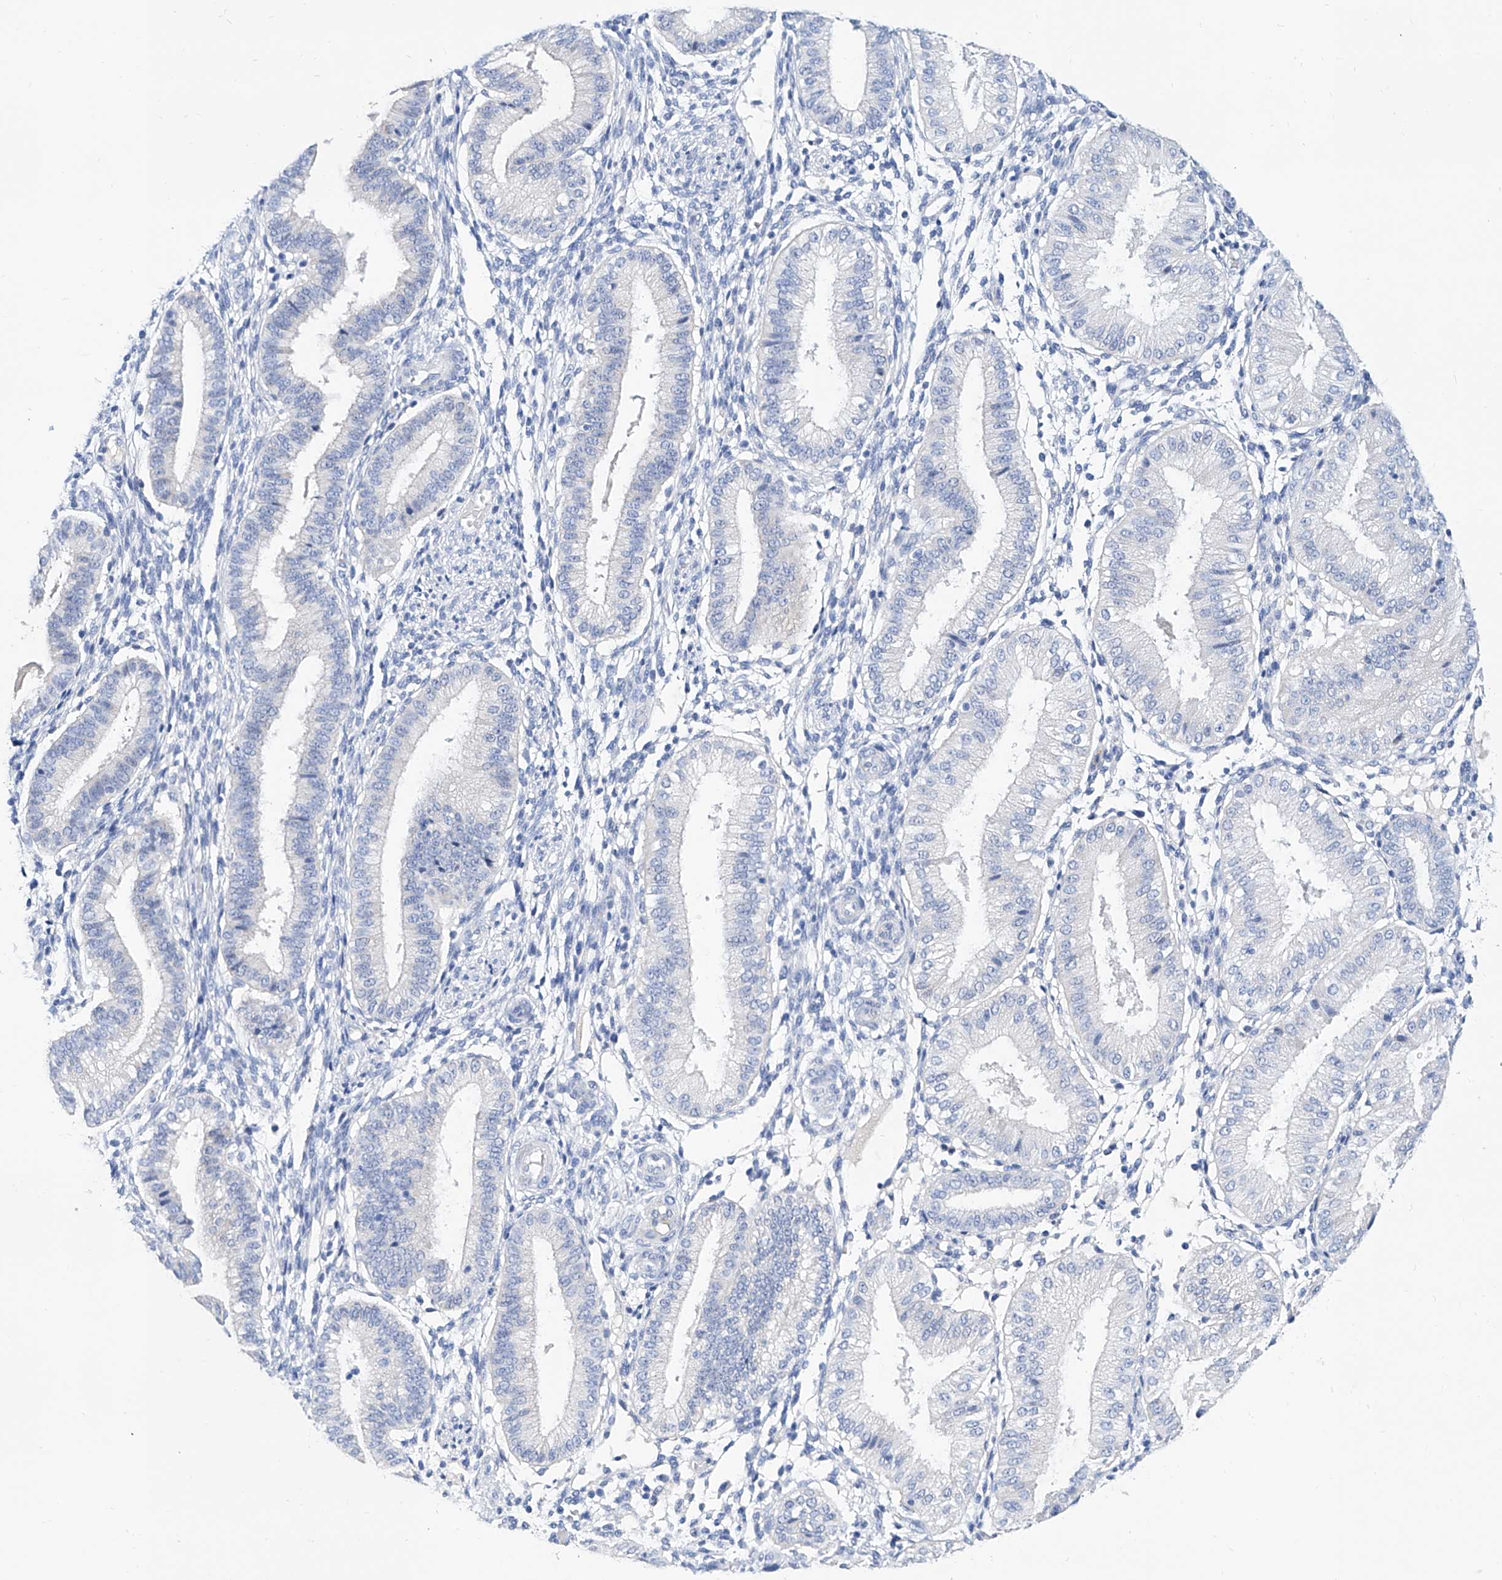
{"staining": {"intensity": "negative", "quantity": "none", "location": "none"}, "tissue": "endometrium", "cell_type": "Cells in endometrial stroma", "image_type": "normal", "snomed": [{"axis": "morphology", "description": "Normal tissue, NOS"}, {"axis": "topography", "description": "Endometrium"}], "caption": "Human endometrium stained for a protein using immunohistochemistry shows no positivity in cells in endometrial stroma.", "gene": "SLC25A29", "patient": {"sex": "female", "age": 39}}